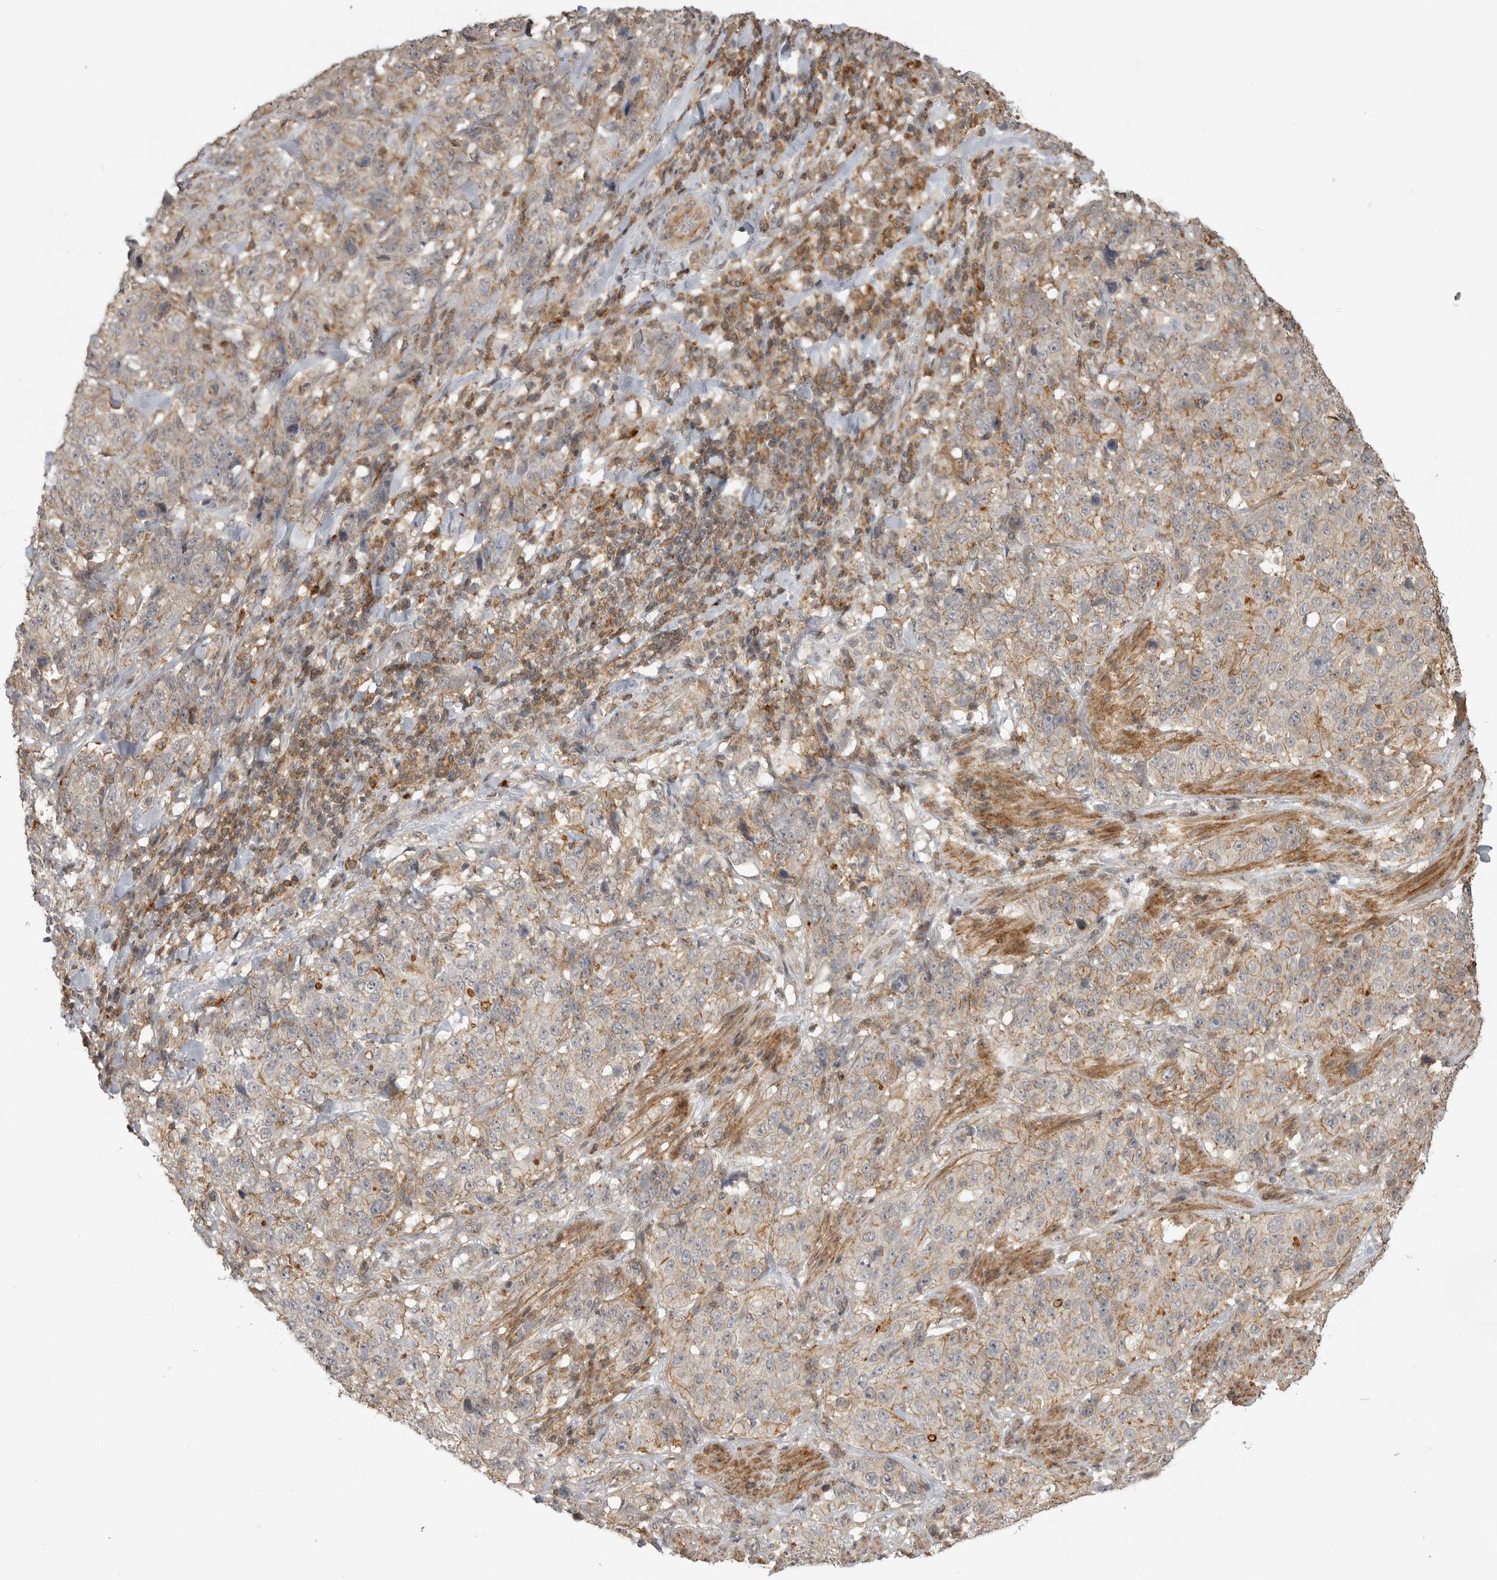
{"staining": {"intensity": "weak", "quantity": "25%-75%", "location": "cytoplasmic/membranous"}, "tissue": "stomach cancer", "cell_type": "Tumor cells", "image_type": "cancer", "snomed": [{"axis": "morphology", "description": "Adenocarcinoma, NOS"}, {"axis": "topography", "description": "Stomach"}], "caption": "Stomach cancer stained with DAB IHC reveals low levels of weak cytoplasmic/membranous expression in about 25%-75% of tumor cells. (Brightfield microscopy of DAB IHC at high magnification).", "gene": "GPC2", "patient": {"sex": "male", "age": 48}}